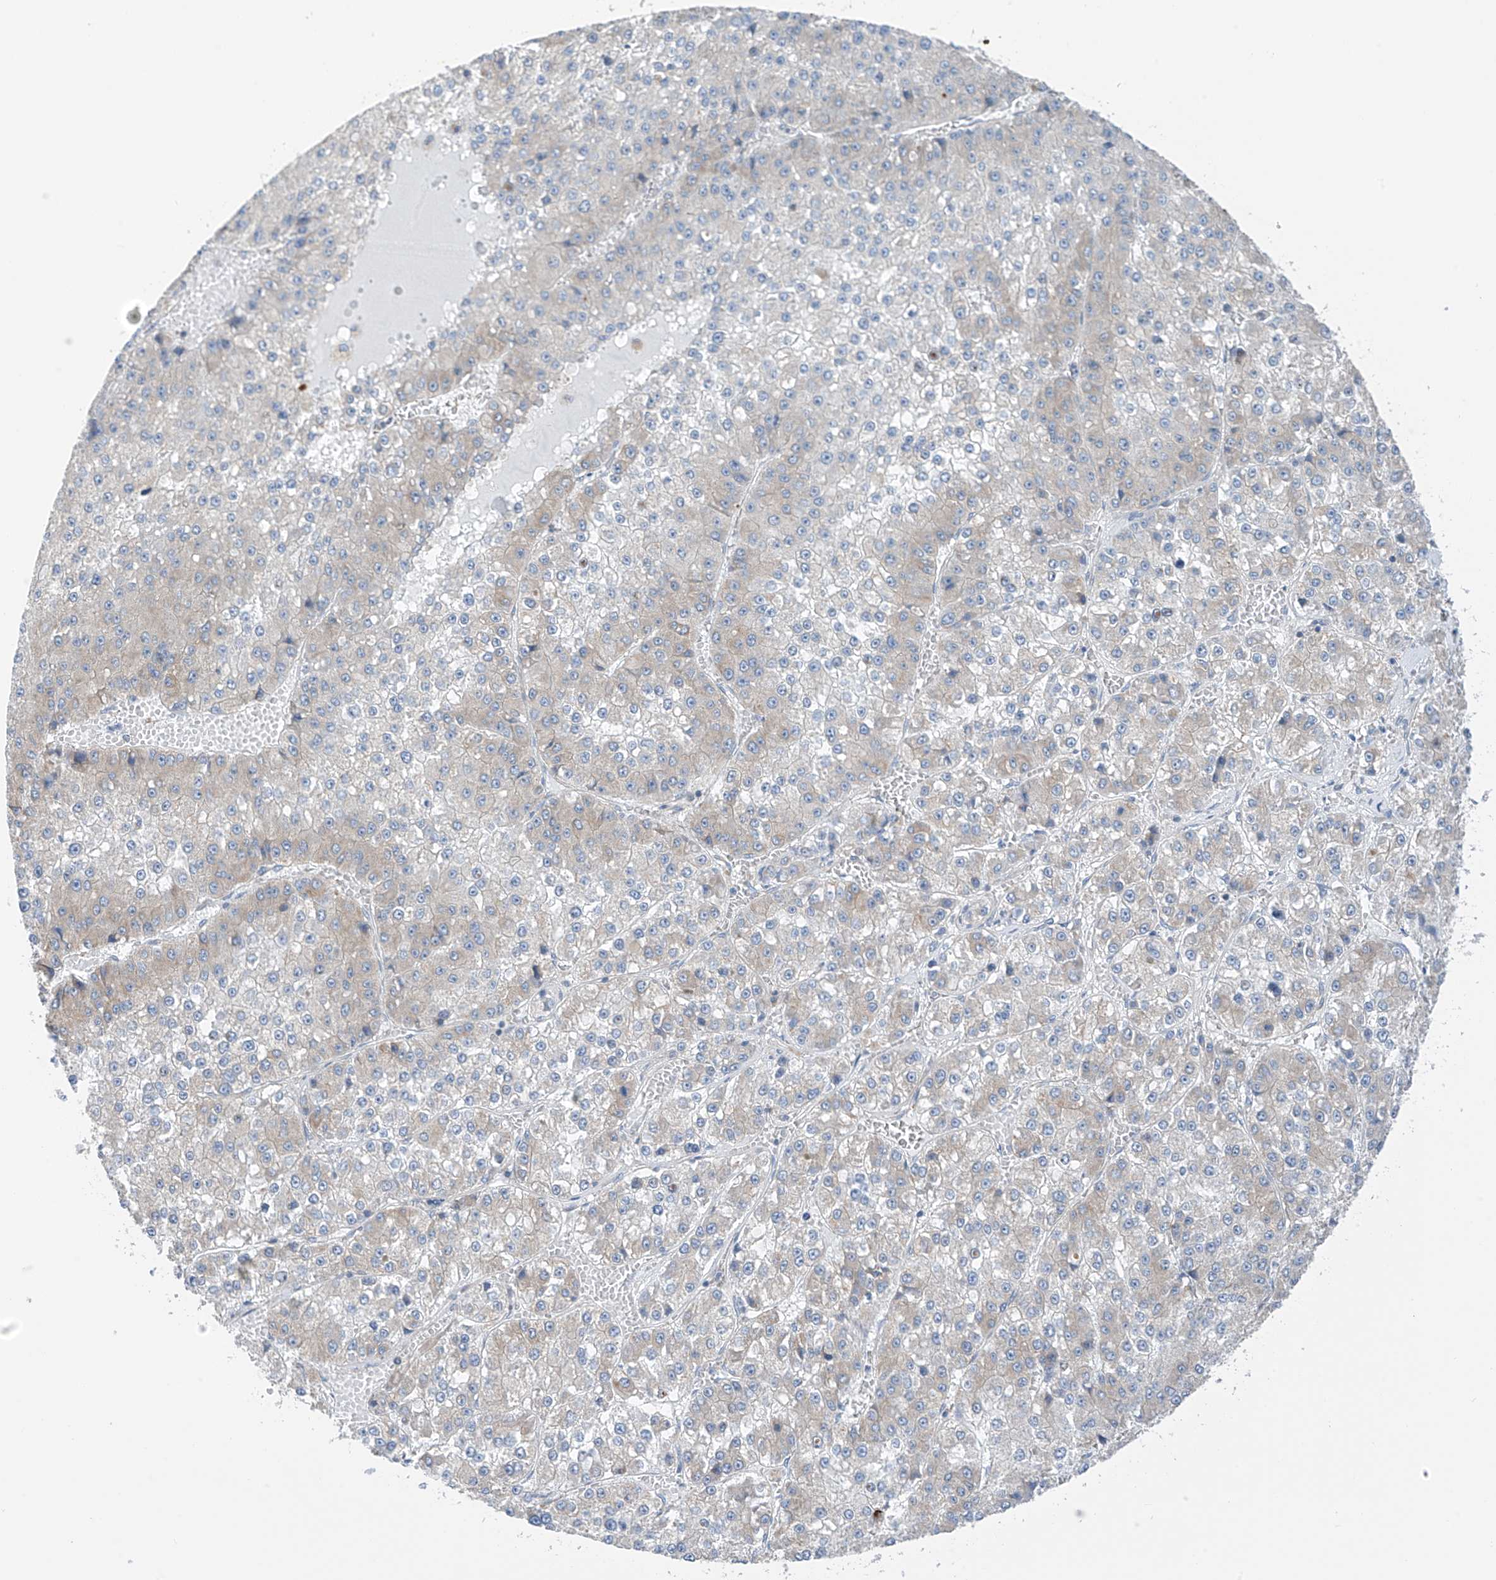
{"staining": {"intensity": "negative", "quantity": "none", "location": "none"}, "tissue": "liver cancer", "cell_type": "Tumor cells", "image_type": "cancer", "snomed": [{"axis": "morphology", "description": "Carcinoma, Hepatocellular, NOS"}, {"axis": "topography", "description": "Liver"}], "caption": "Liver hepatocellular carcinoma was stained to show a protein in brown. There is no significant staining in tumor cells.", "gene": "REC8", "patient": {"sex": "female", "age": 73}}